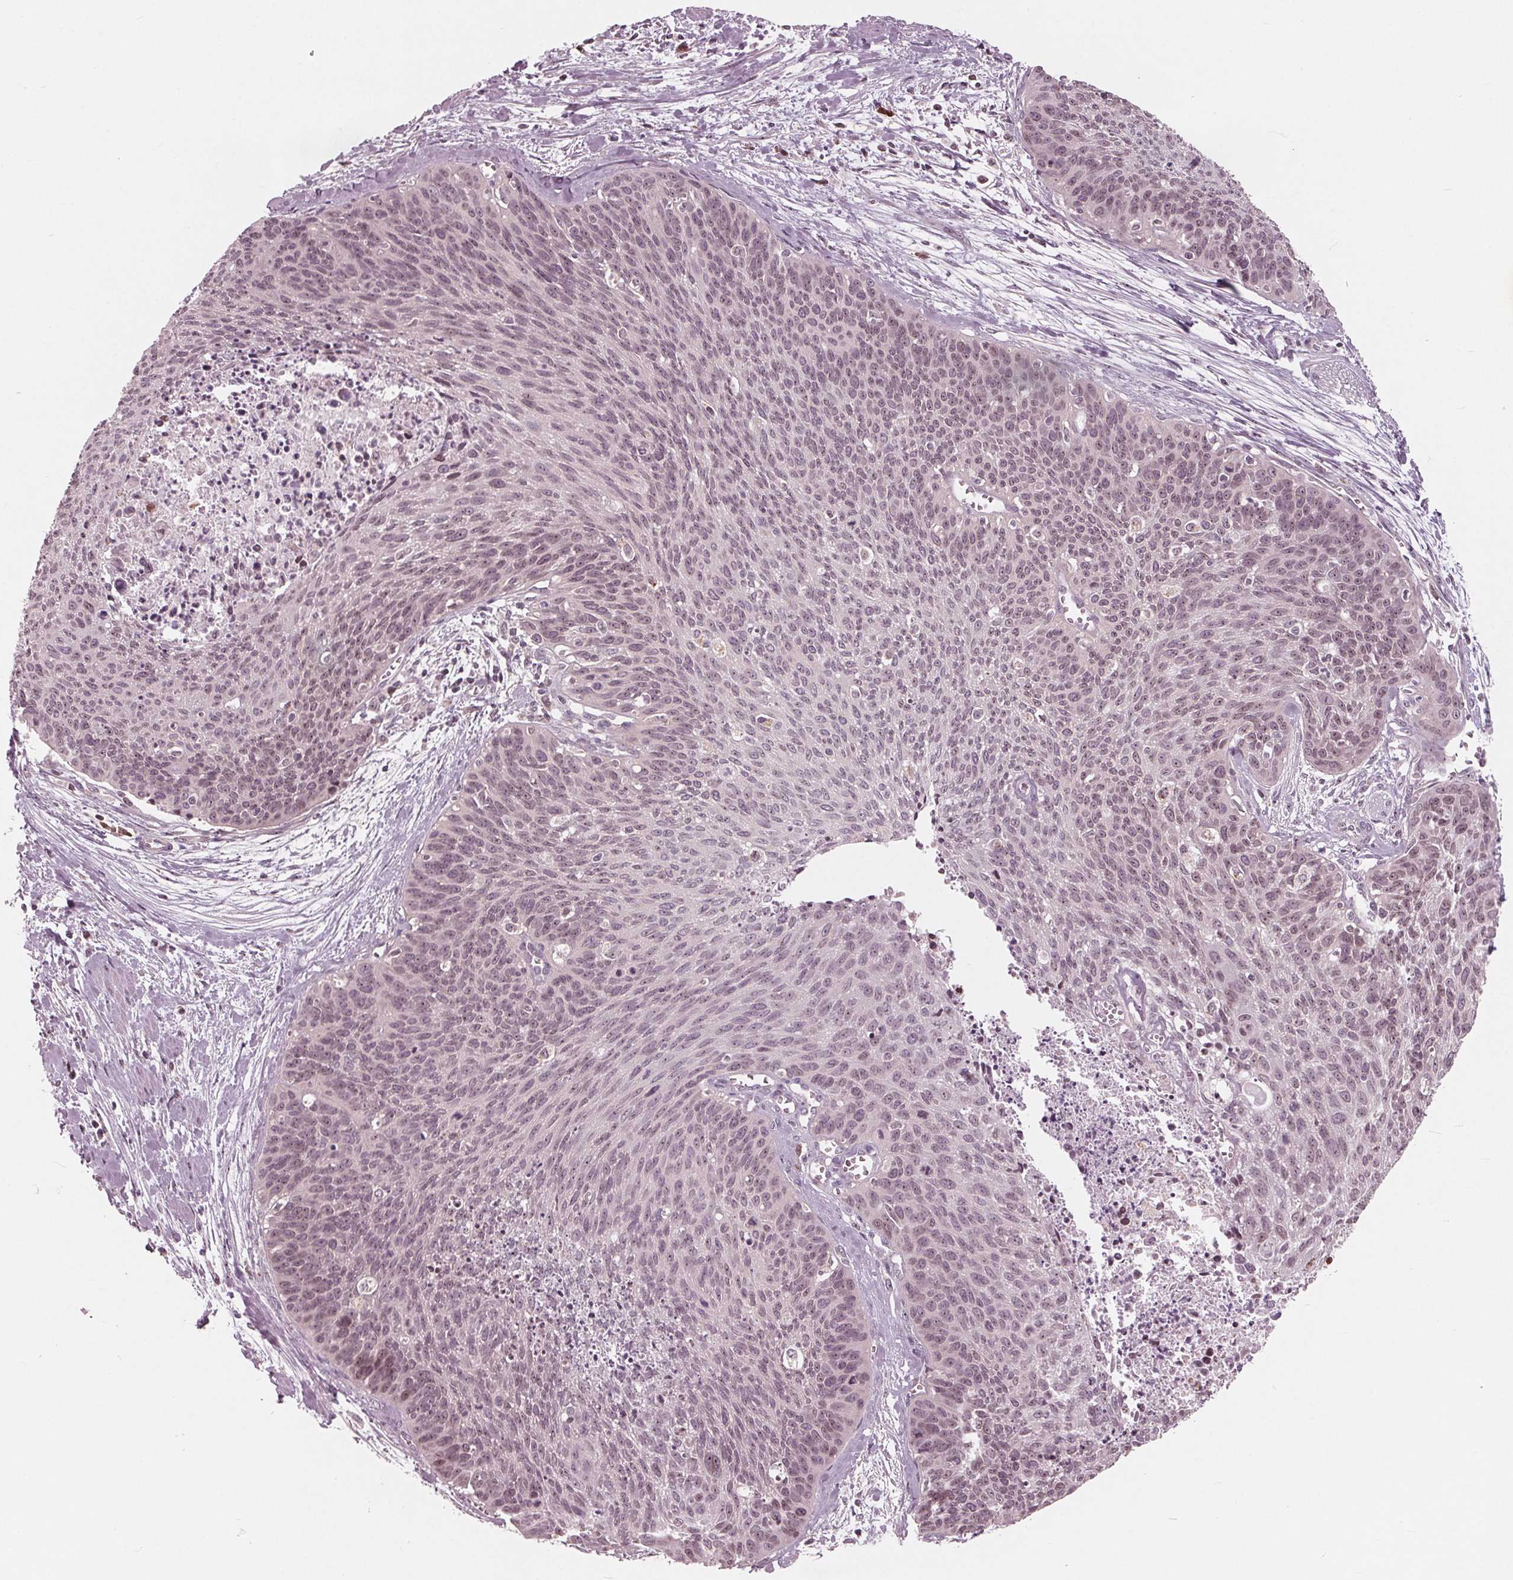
{"staining": {"intensity": "weak", "quantity": "25%-75%", "location": "cytoplasmic/membranous,nuclear"}, "tissue": "cervical cancer", "cell_type": "Tumor cells", "image_type": "cancer", "snomed": [{"axis": "morphology", "description": "Squamous cell carcinoma, NOS"}, {"axis": "topography", "description": "Cervix"}], "caption": "Immunohistochemical staining of human cervical squamous cell carcinoma shows low levels of weak cytoplasmic/membranous and nuclear expression in approximately 25%-75% of tumor cells.", "gene": "NUP210", "patient": {"sex": "female", "age": 55}}